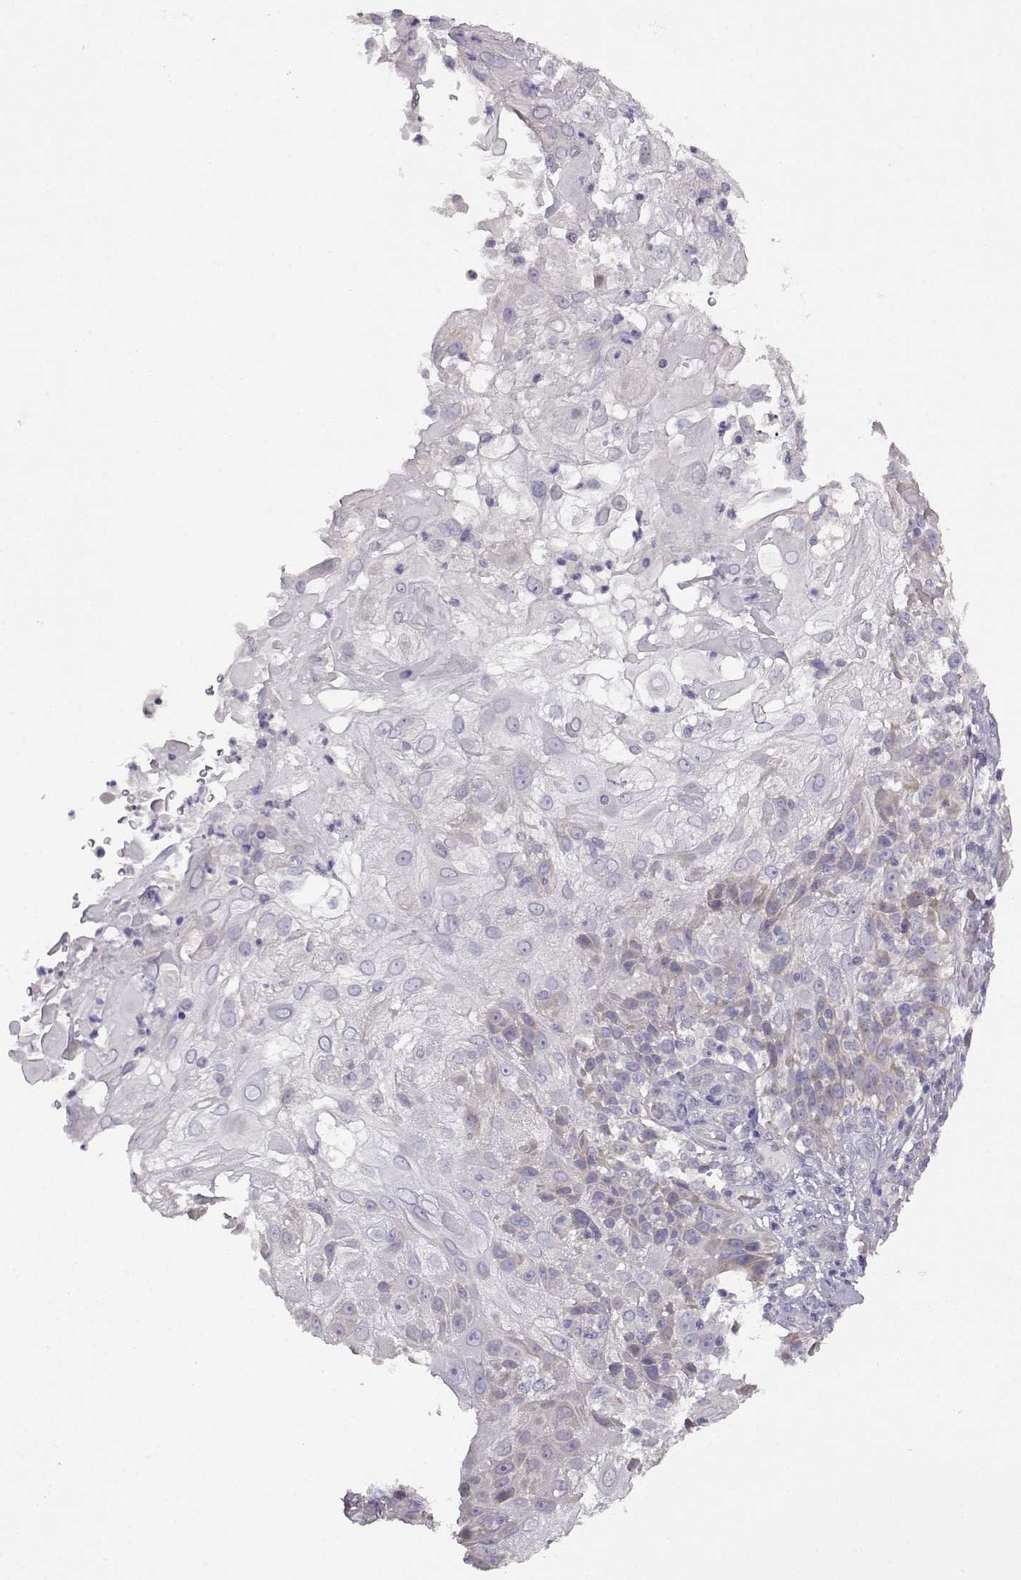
{"staining": {"intensity": "negative", "quantity": "none", "location": "none"}, "tissue": "skin cancer", "cell_type": "Tumor cells", "image_type": "cancer", "snomed": [{"axis": "morphology", "description": "Normal tissue, NOS"}, {"axis": "morphology", "description": "Squamous cell carcinoma, NOS"}, {"axis": "topography", "description": "Skin"}], "caption": "There is no significant expression in tumor cells of skin cancer (squamous cell carcinoma).", "gene": "VGF", "patient": {"sex": "female", "age": 83}}